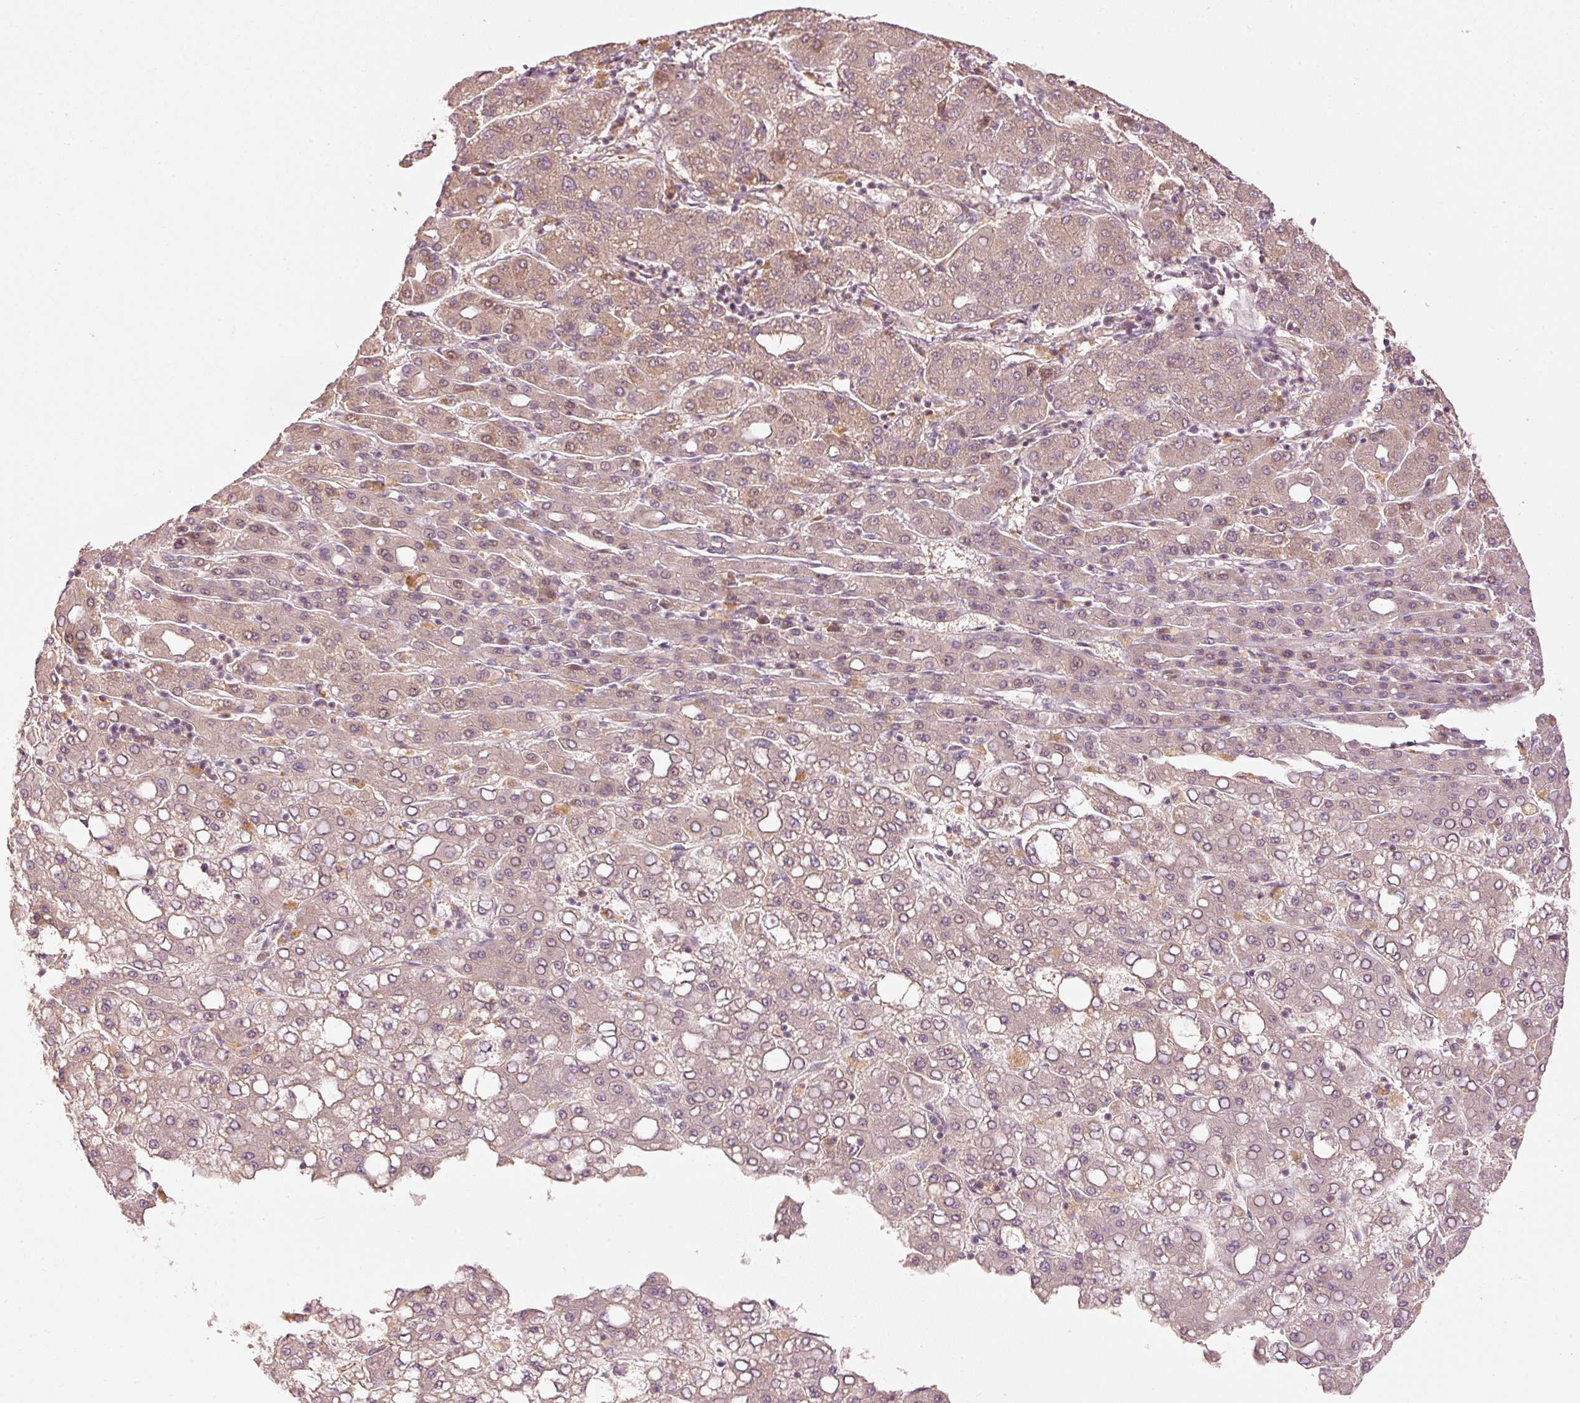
{"staining": {"intensity": "moderate", "quantity": "25%-75%", "location": "cytoplasmic/membranous,nuclear"}, "tissue": "liver cancer", "cell_type": "Tumor cells", "image_type": "cancer", "snomed": [{"axis": "morphology", "description": "Carcinoma, Hepatocellular, NOS"}, {"axis": "topography", "description": "Liver"}], "caption": "IHC (DAB (3,3'-diaminobenzidine)) staining of liver hepatocellular carcinoma displays moderate cytoplasmic/membranous and nuclear protein staining in about 25%-75% of tumor cells.", "gene": "MAP10", "patient": {"sex": "male", "age": 65}}